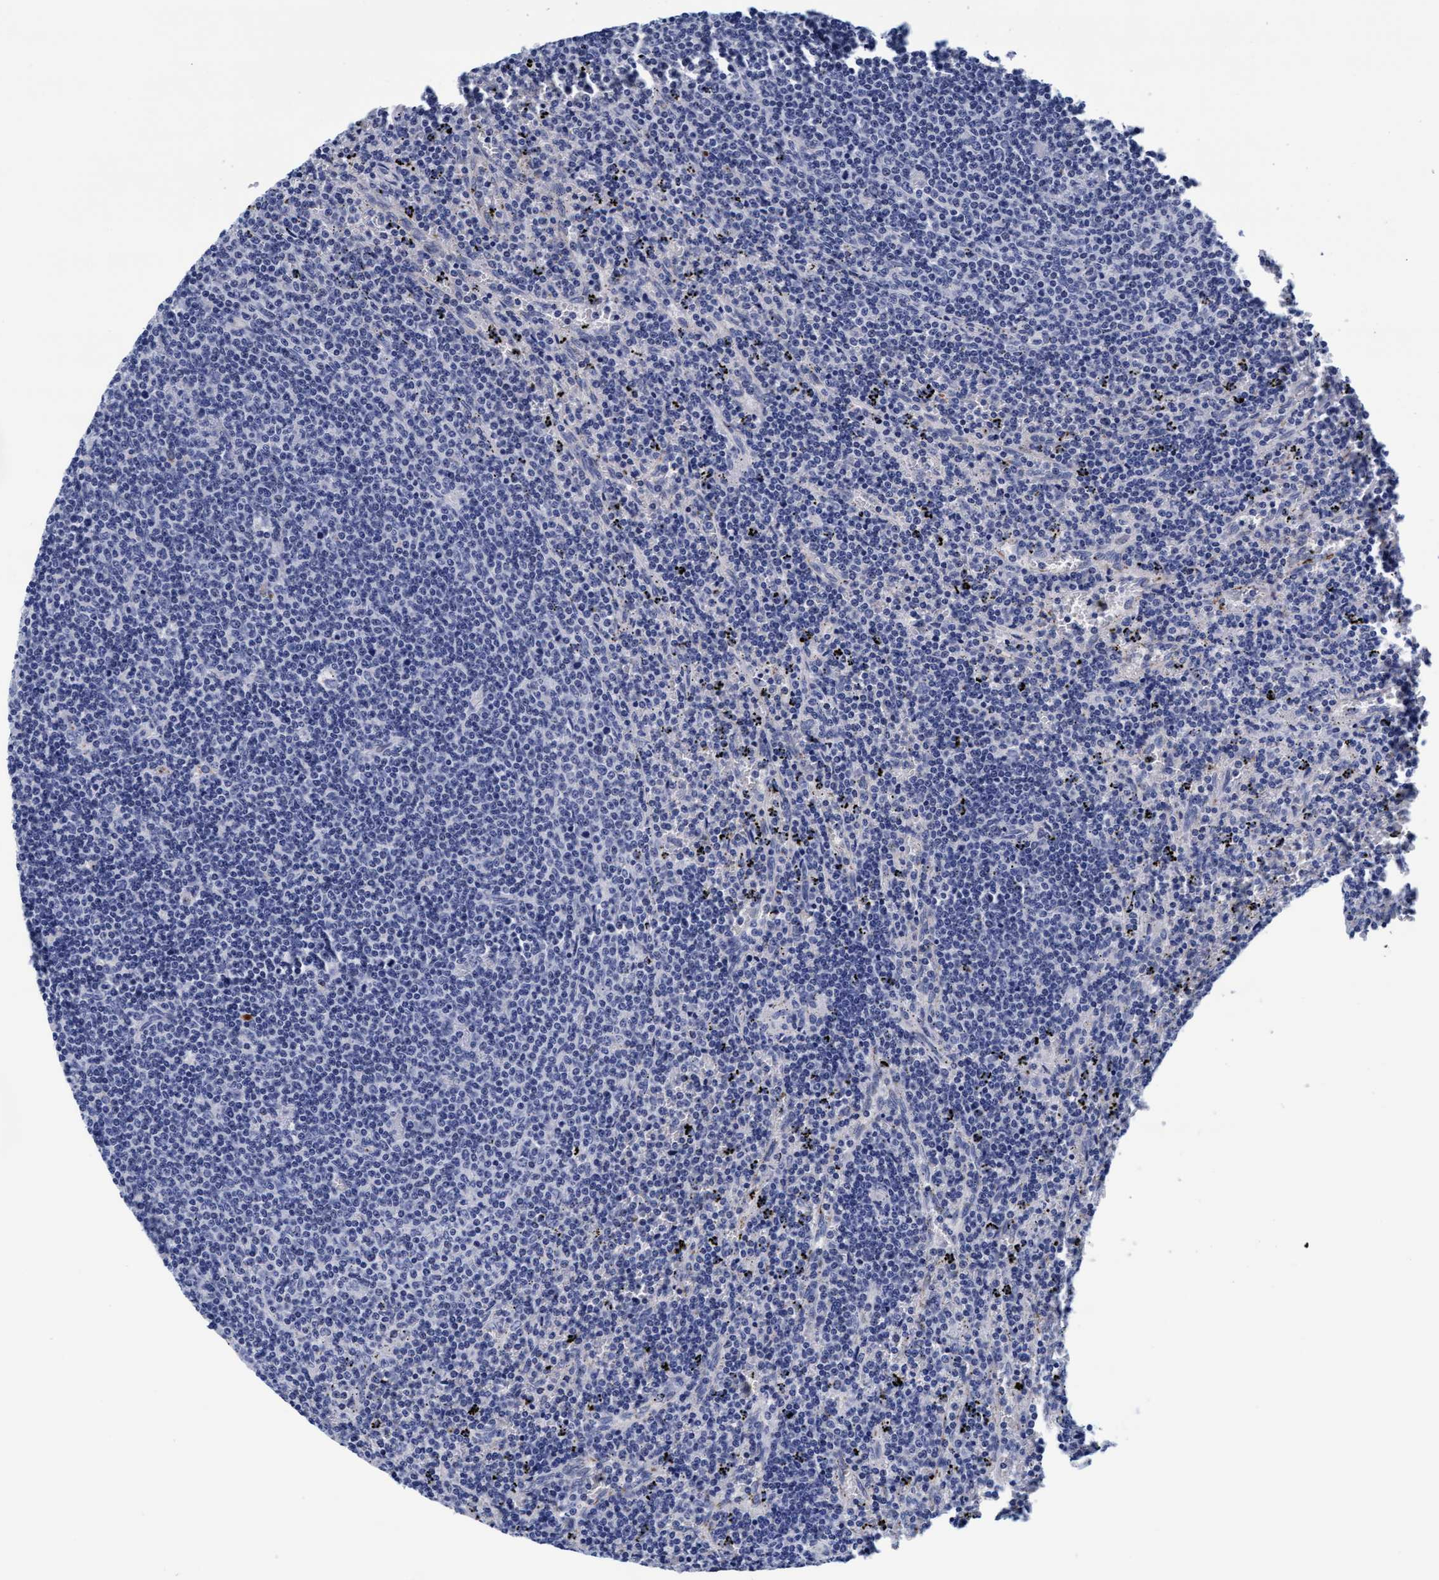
{"staining": {"intensity": "negative", "quantity": "none", "location": "none"}, "tissue": "lymphoma", "cell_type": "Tumor cells", "image_type": "cancer", "snomed": [{"axis": "morphology", "description": "Malignant lymphoma, non-Hodgkin's type, Low grade"}, {"axis": "topography", "description": "Spleen"}], "caption": "This is an immunohistochemistry photomicrograph of human malignant lymphoma, non-Hodgkin's type (low-grade). There is no expression in tumor cells.", "gene": "ARSG", "patient": {"sex": "female", "age": 50}}